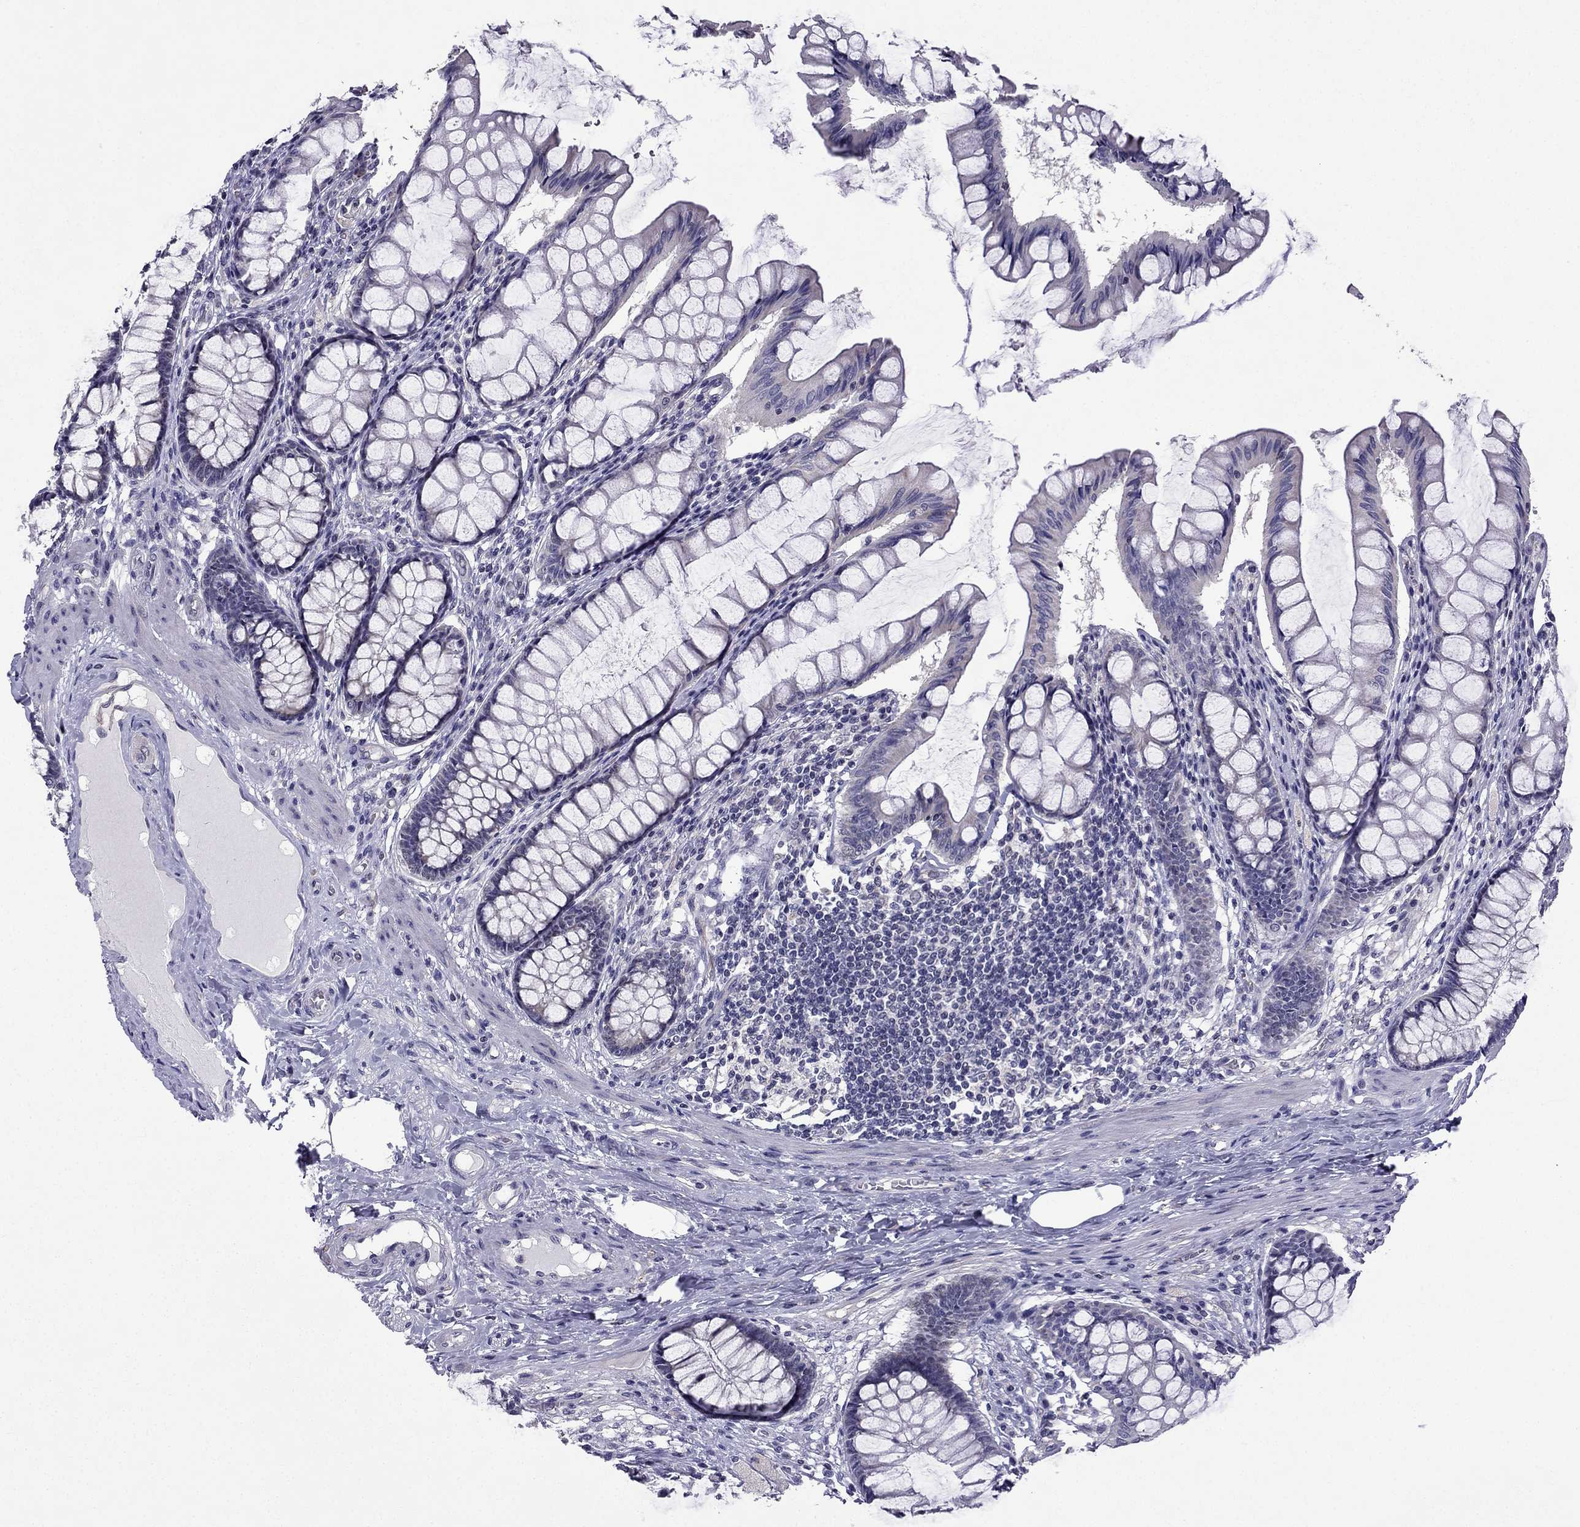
{"staining": {"intensity": "negative", "quantity": "none", "location": "none"}, "tissue": "colon", "cell_type": "Endothelial cells", "image_type": "normal", "snomed": [{"axis": "morphology", "description": "Normal tissue, NOS"}, {"axis": "topography", "description": "Colon"}], "caption": "High power microscopy histopathology image of an immunohistochemistry (IHC) micrograph of unremarkable colon, revealing no significant staining in endothelial cells.", "gene": "SLC6A2", "patient": {"sex": "female", "age": 65}}